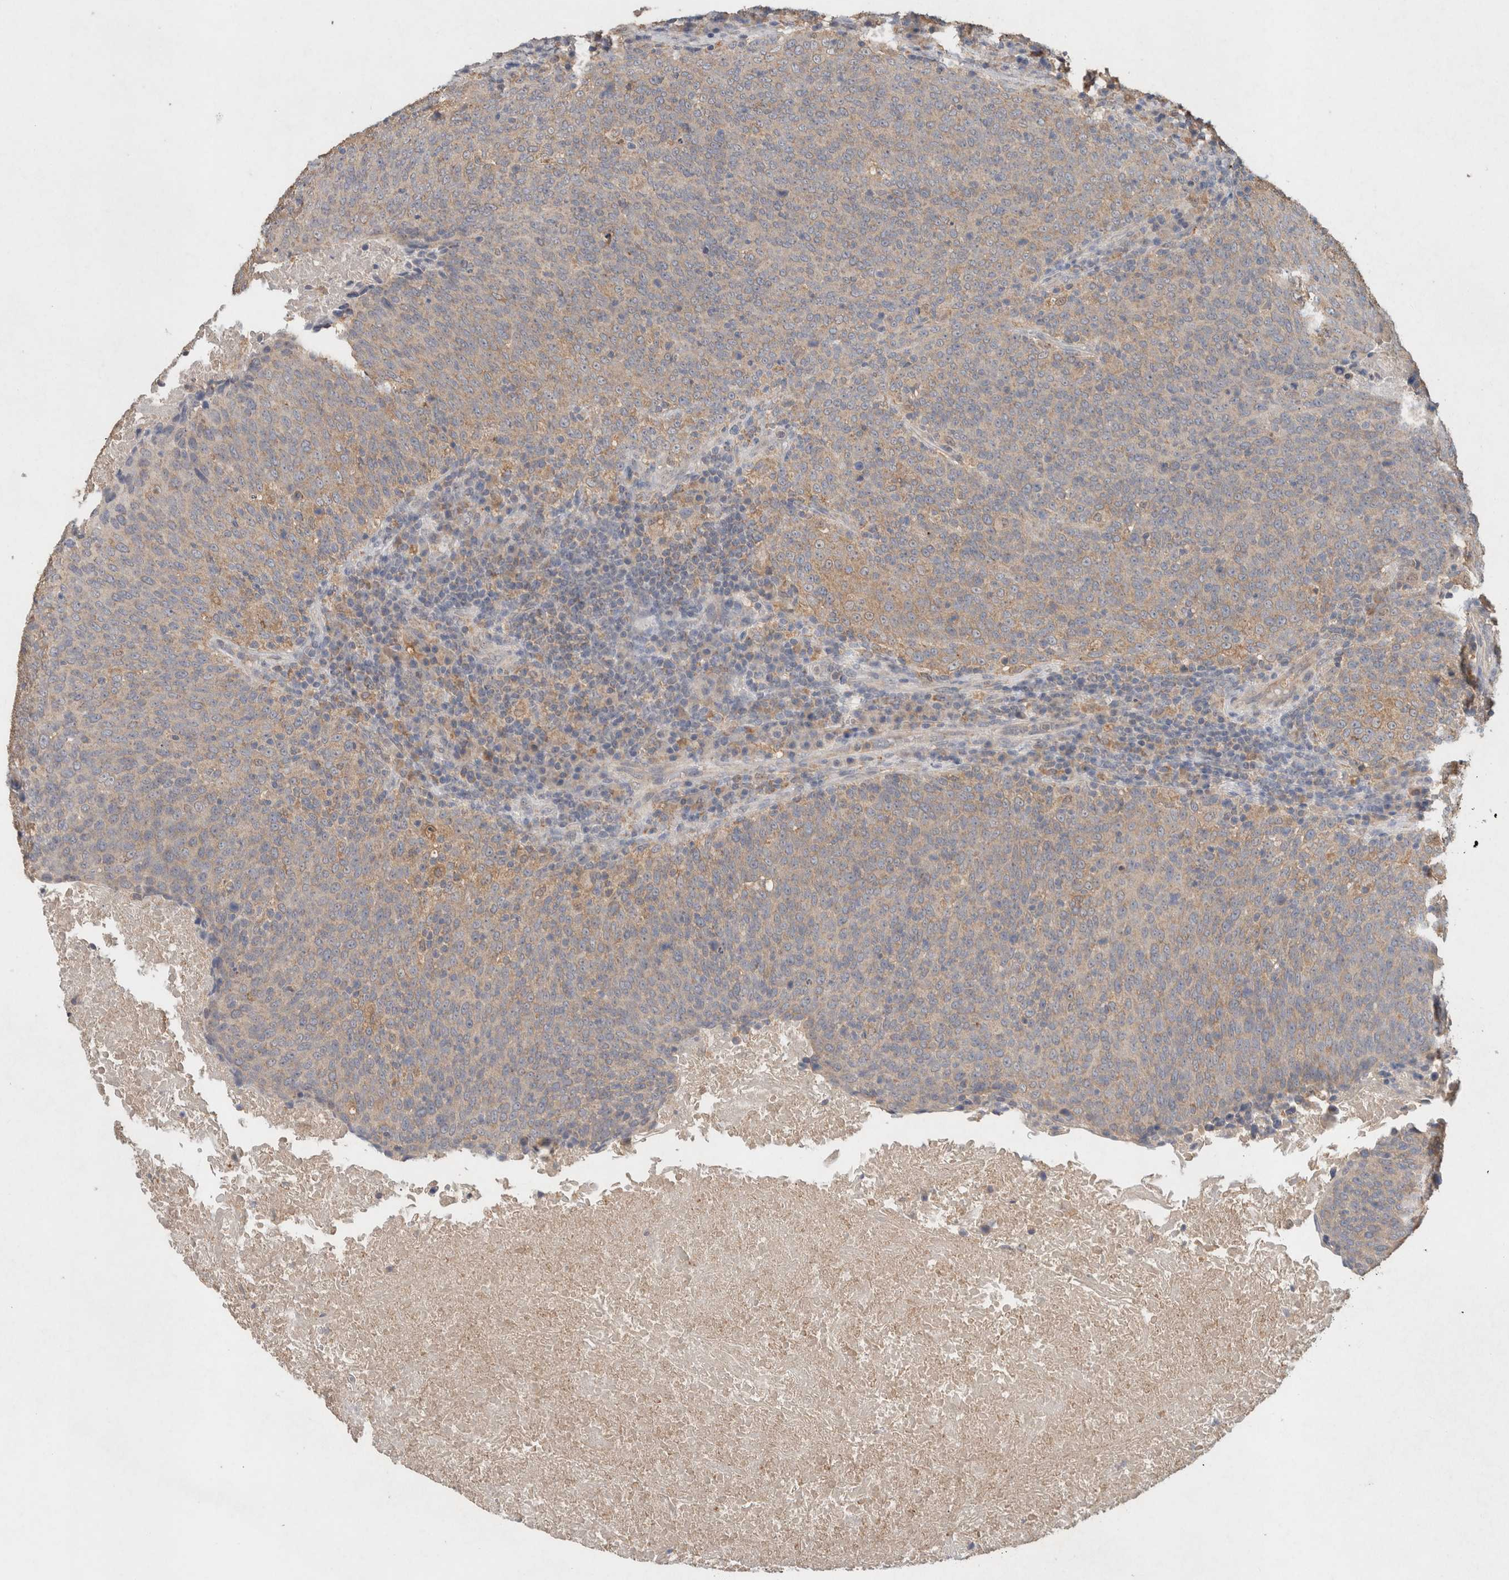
{"staining": {"intensity": "moderate", "quantity": "25%-75%", "location": "cytoplasmic/membranous"}, "tissue": "head and neck cancer", "cell_type": "Tumor cells", "image_type": "cancer", "snomed": [{"axis": "morphology", "description": "Squamous cell carcinoma, NOS"}, {"axis": "morphology", "description": "Squamous cell carcinoma, metastatic, NOS"}, {"axis": "topography", "description": "Lymph node"}, {"axis": "topography", "description": "Head-Neck"}], "caption": "This image shows immunohistochemistry (IHC) staining of human head and neck squamous cell carcinoma, with medium moderate cytoplasmic/membranous expression in about 25%-75% of tumor cells.", "gene": "RAB14", "patient": {"sex": "male", "age": 62}}